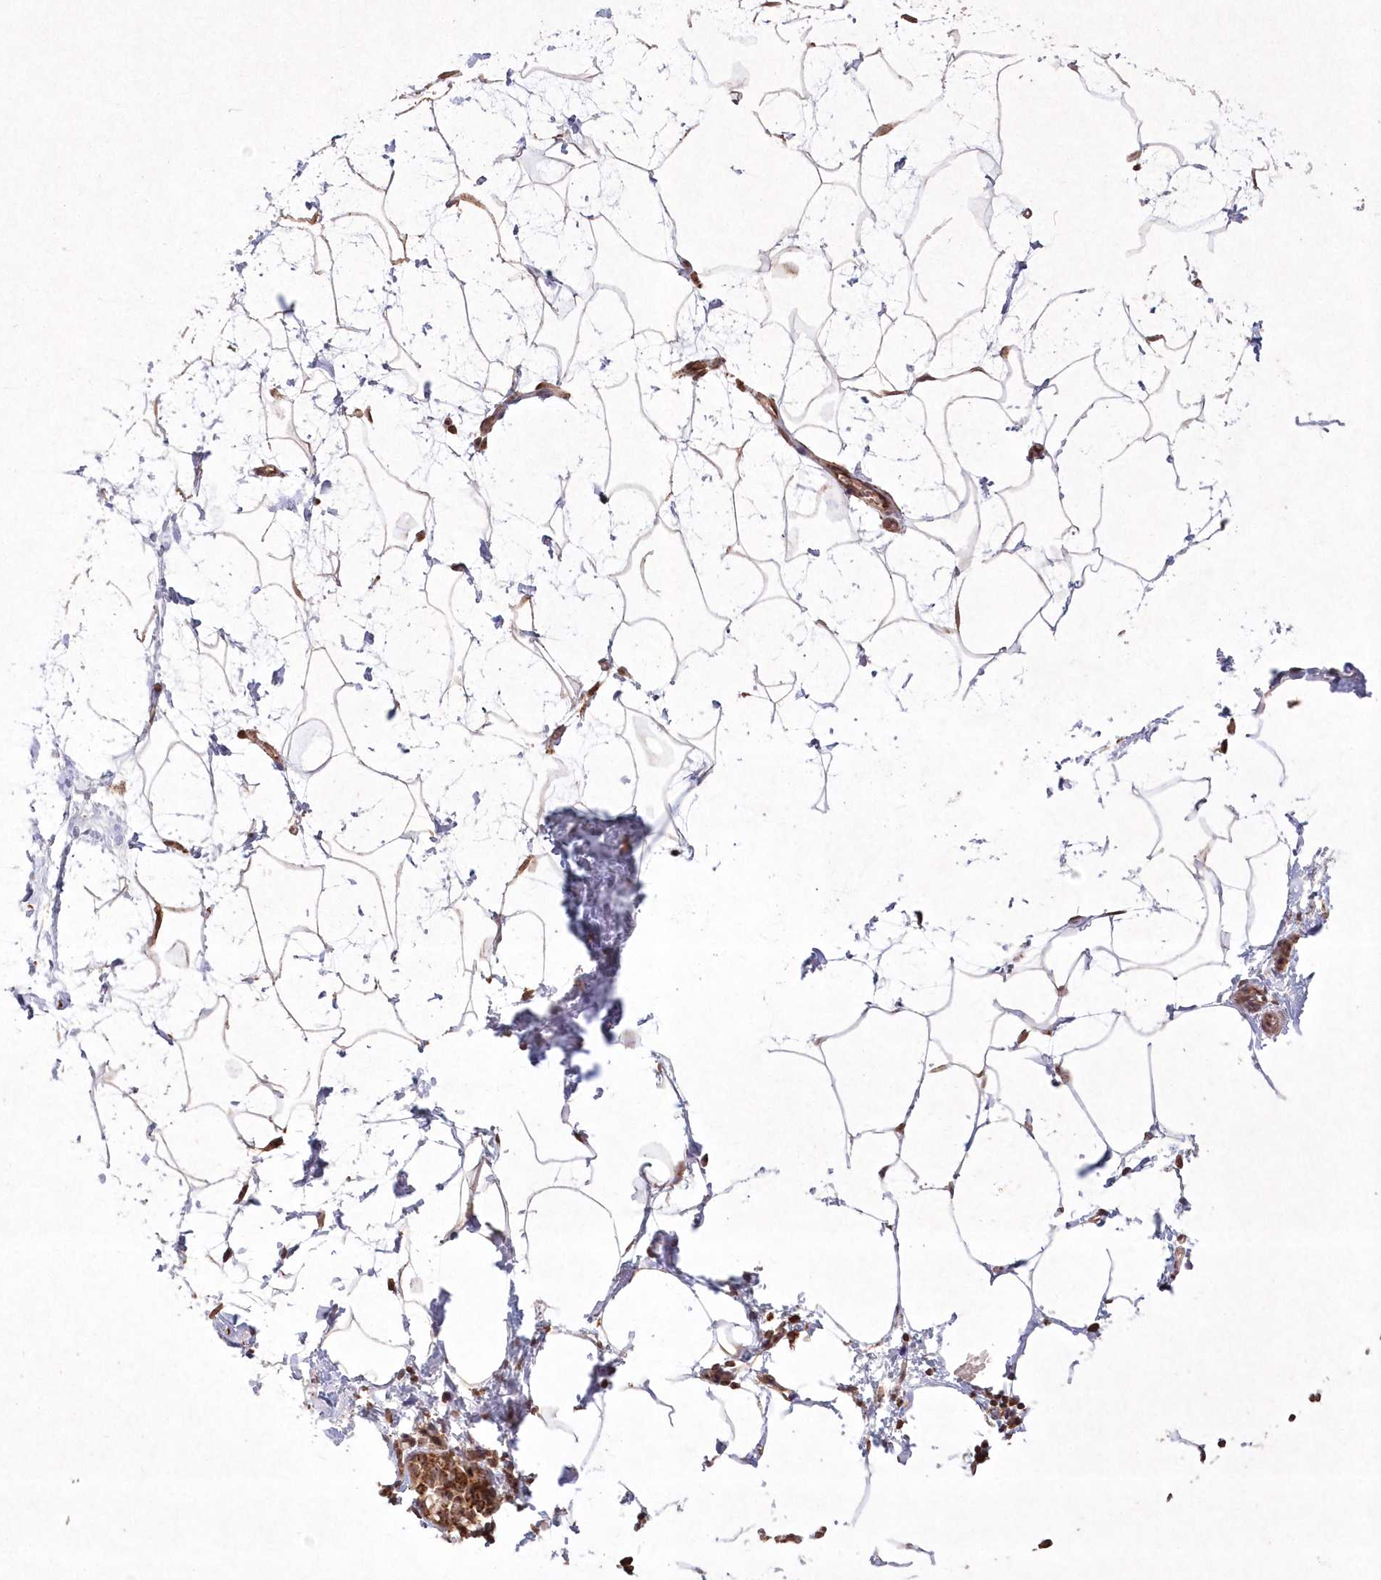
{"staining": {"intensity": "moderate", "quantity": ">75%", "location": "cytoplasmic/membranous"}, "tissue": "breast", "cell_type": "Adipocytes", "image_type": "normal", "snomed": [{"axis": "morphology", "description": "Normal tissue, NOS"}, {"axis": "morphology", "description": "Lobular carcinoma"}, {"axis": "topography", "description": "Breast"}], "caption": "The immunohistochemical stain labels moderate cytoplasmic/membranous expression in adipocytes of normal breast.", "gene": "LRPPRC", "patient": {"sex": "female", "age": 62}}